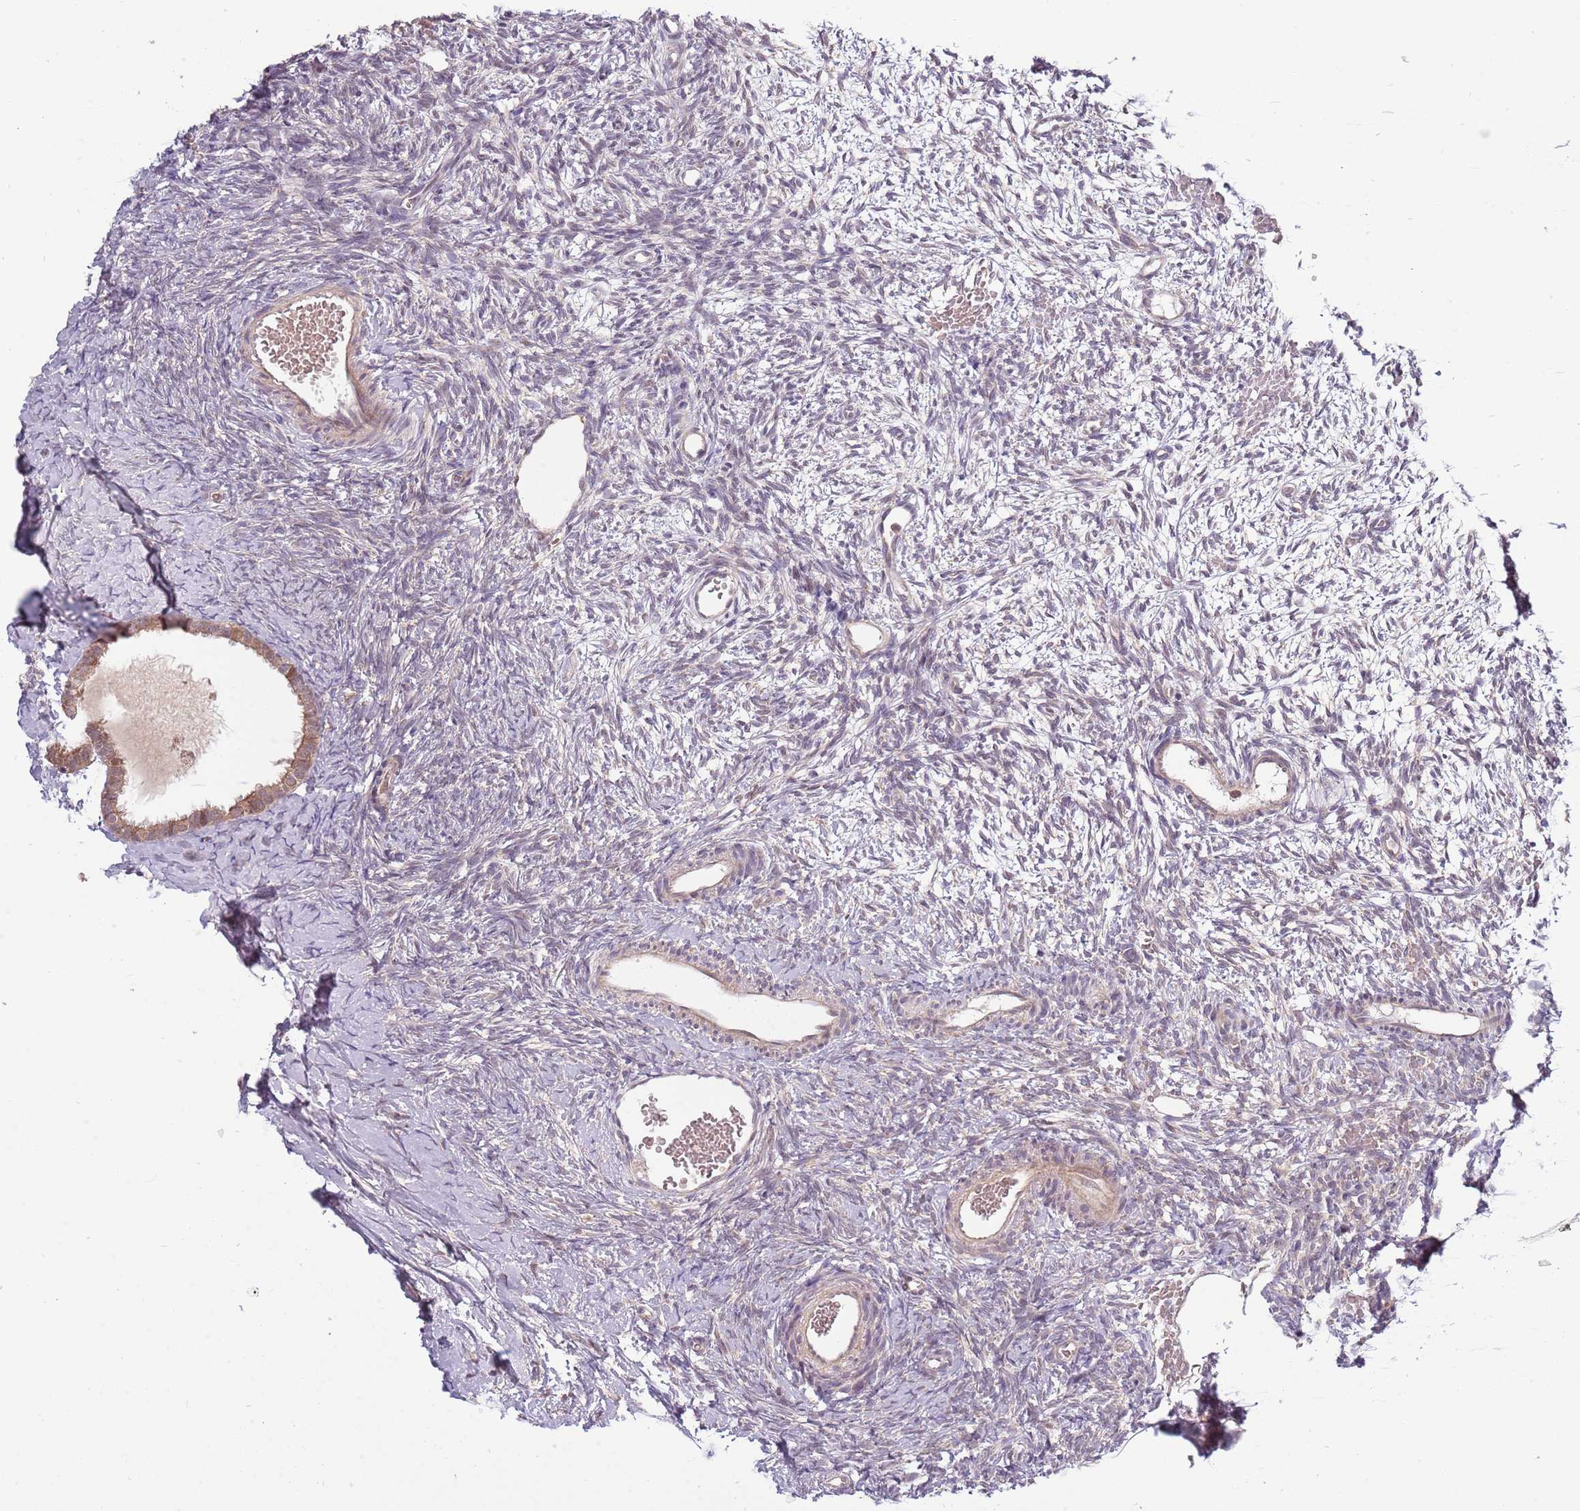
{"staining": {"intensity": "negative", "quantity": "none", "location": "none"}, "tissue": "ovary", "cell_type": "Follicle cells", "image_type": "normal", "snomed": [{"axis": "morphology", "description": "Normal tissue, NOS"}, {"axis": "topography", "description": "Ovary"}], "caption": "Ovary stained for a protein using immunohistochemistry (IHC) exhibits no staining follicle cells.", "gene": "RNF181", "patient": {"sex": "female", "age": 39}}